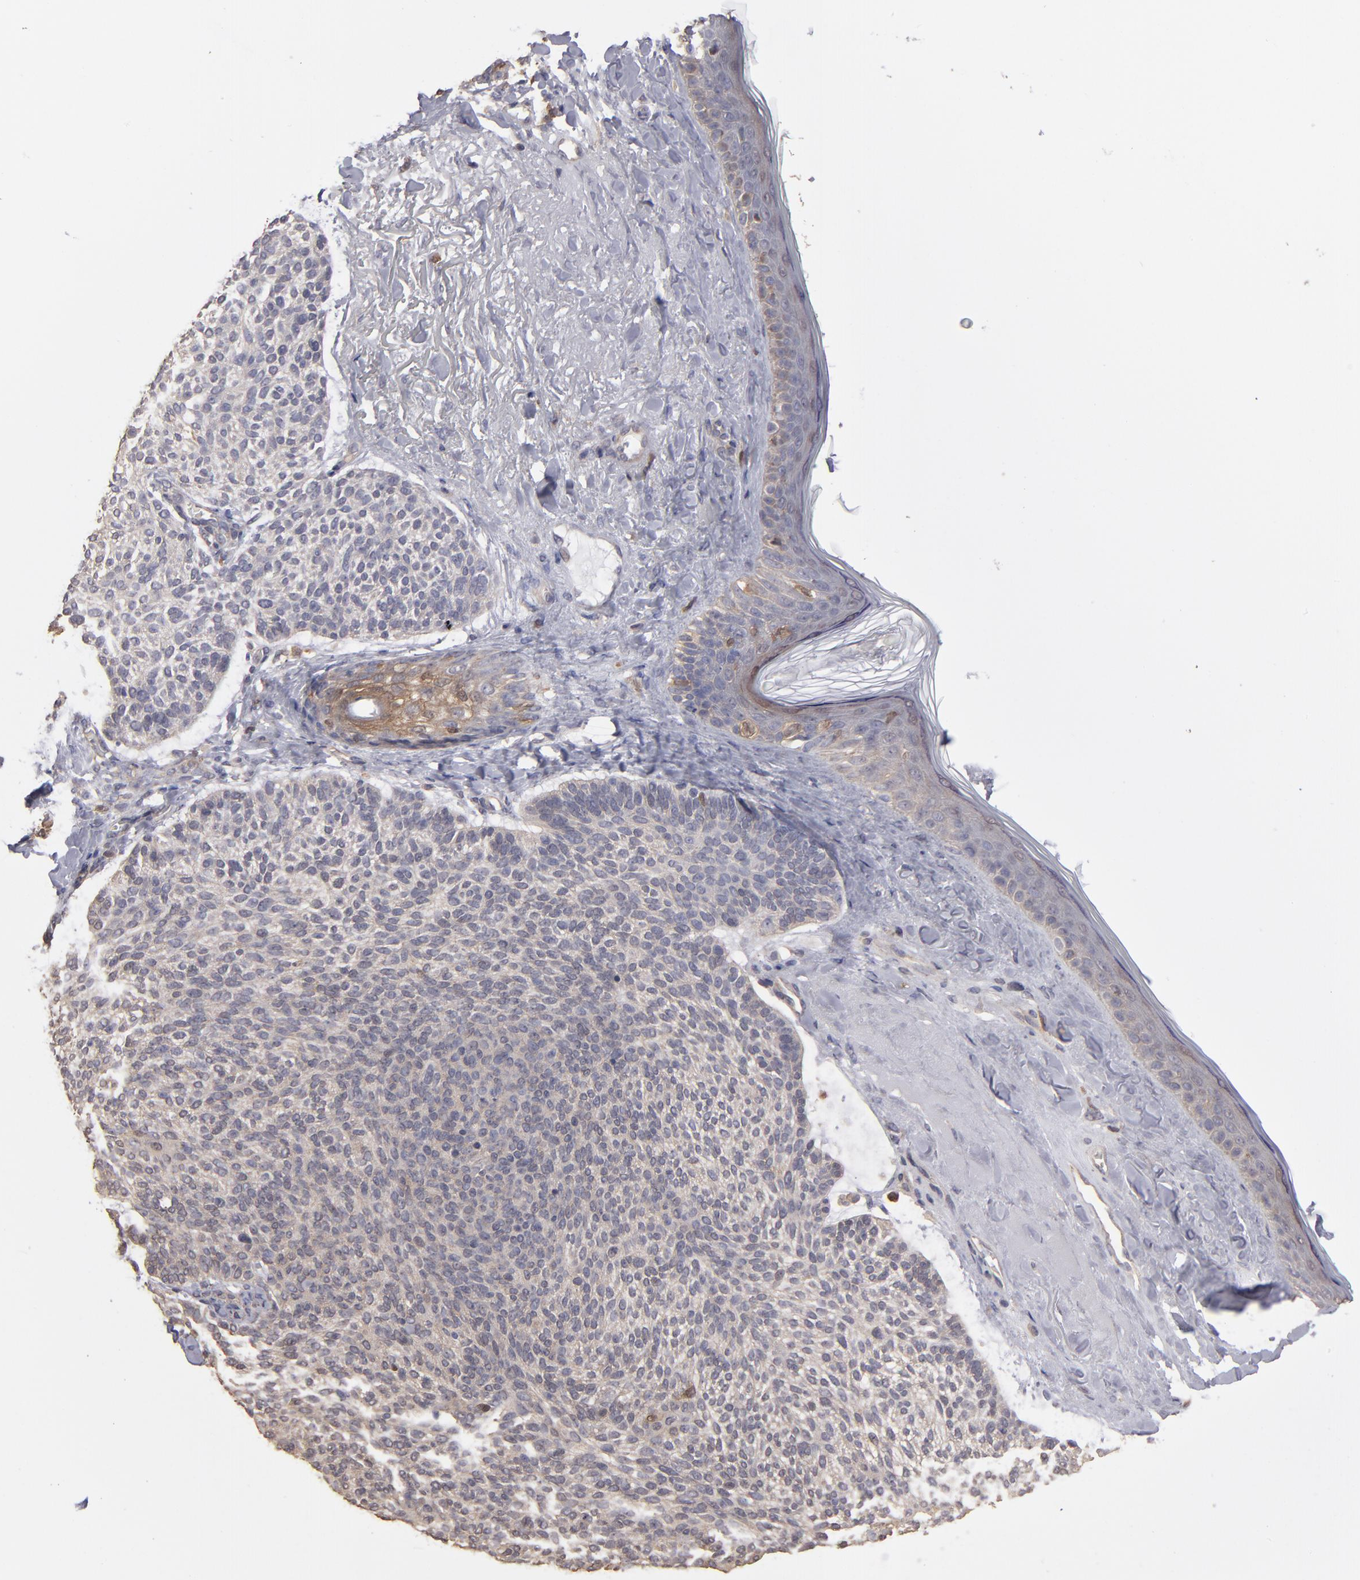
{"staining": {"intensity": "weak", "quantity": ">75%", "location": "cytoplasmic/membranous"}, "tissue": "skin cancer", "cell_type": "Tumor cells", "image_type": "cancer", "snomed": [{"axis": "morphology", "description": "Normal tissue, NOS"}, {"axis": "morphology", "description": "Basal cell carcinoma"}, {"axis": "topography", "description": "Skin"}], "caption": "A brown stain highlights weak cytoplasmic/membranous positivity of a protein in skin basal cell carcinoma tumor cells.", "gene": "NDRG2", "patient": {"sex": "female", "age": 70}}